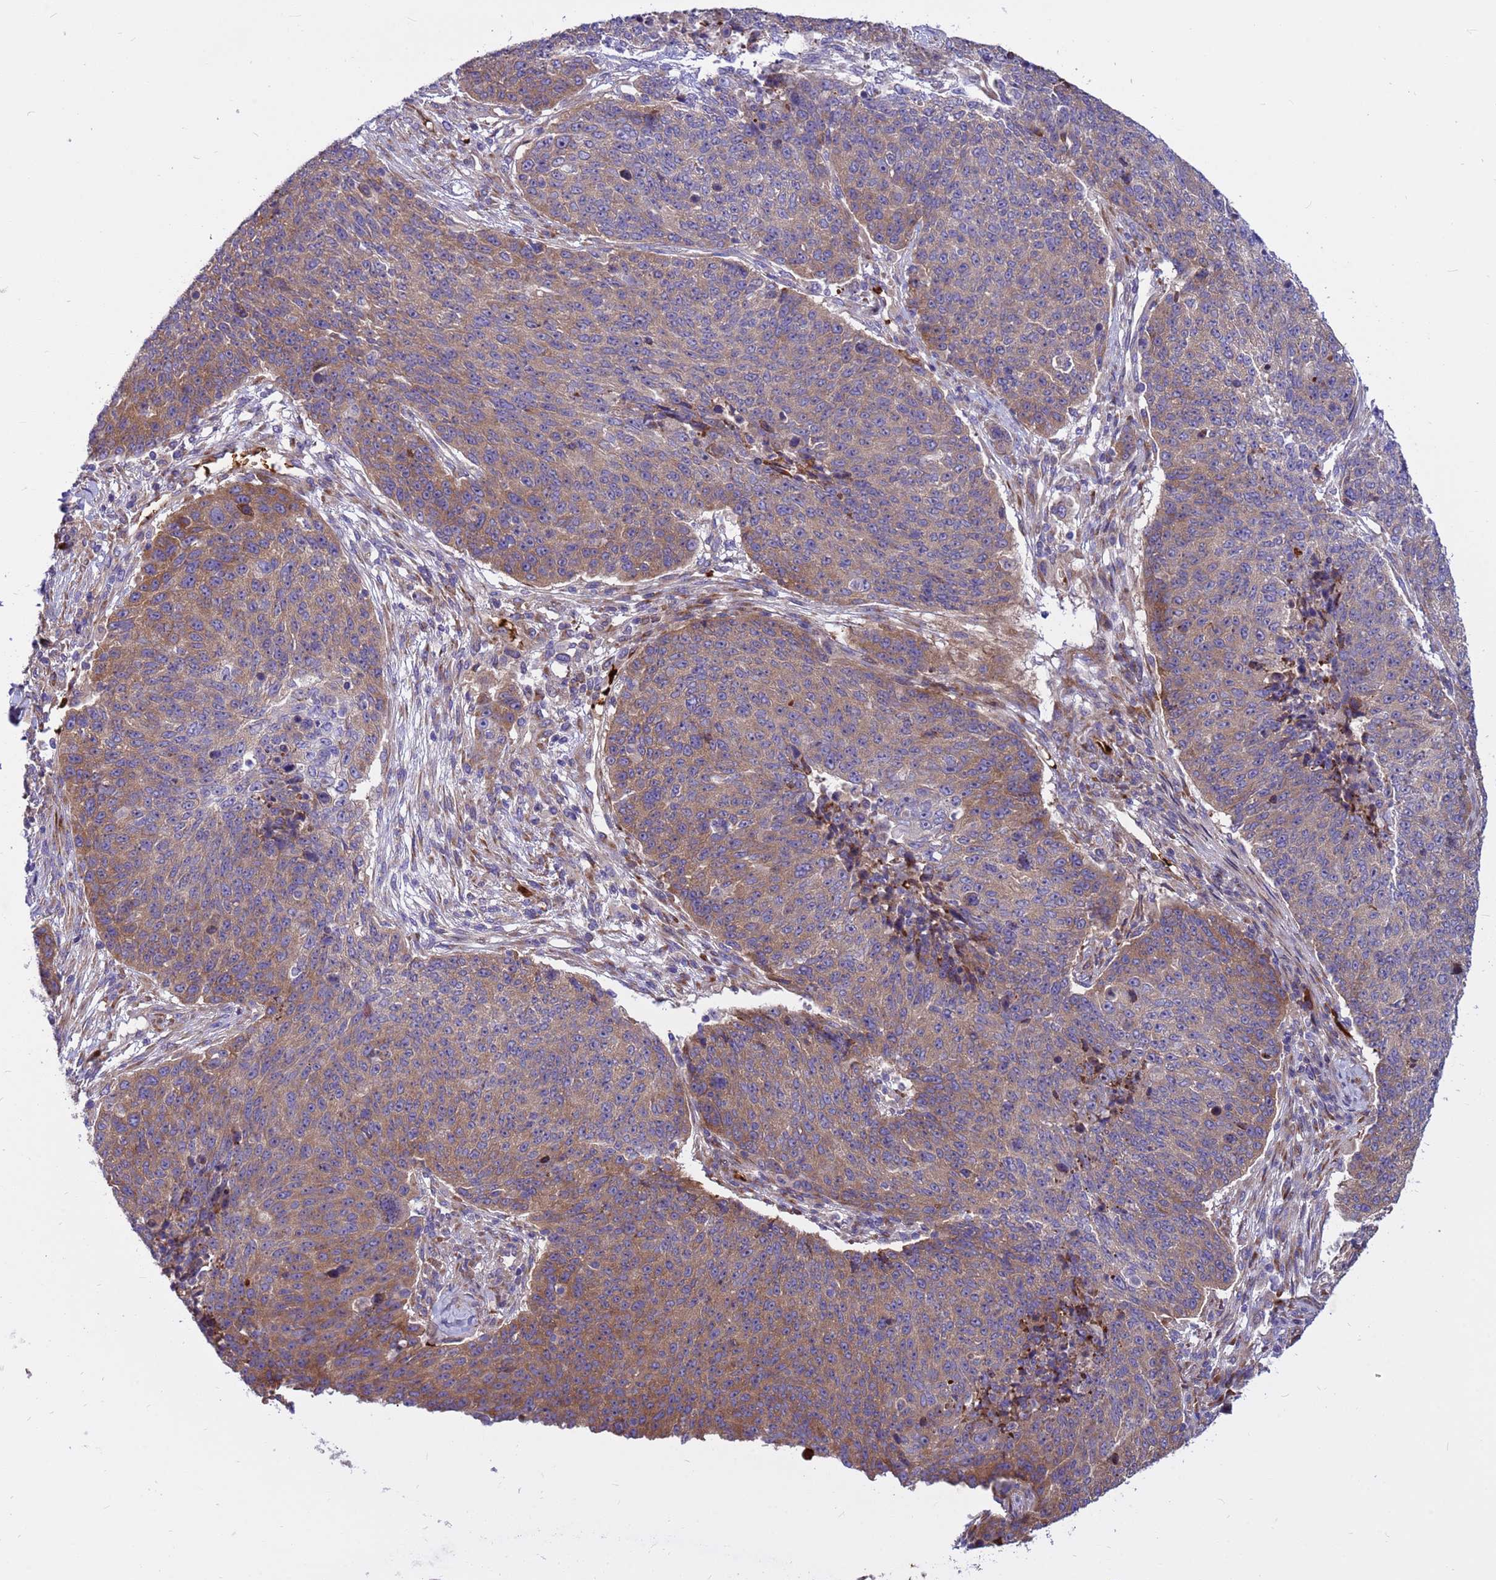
{"staining": {"intensity": "weak", "quantity": "25%-75%", "location": "cytoplasmic/membranous"}, "tissue": "lung cancer", "cell_type": "Tumor cells", "image_type": "cancer", "snomed": [{"axis": "morphology", "description": "Normal tissue, NOS"}, {"axis": "morphology", "description": "Squamous cell carcinoma, NOS"}, {"axis": "topography", "description": "Lymph node"}, {"axis": "topography", "description": "Lung"}], "caption": "Tumor cells reveal weak cytoplasmic/membranous staining in about 25%-75% of cells in lung cancer (squamous cell carcinoma).", "gene": "ZNF669", "patient": {"sex": "male", "age": 66}}